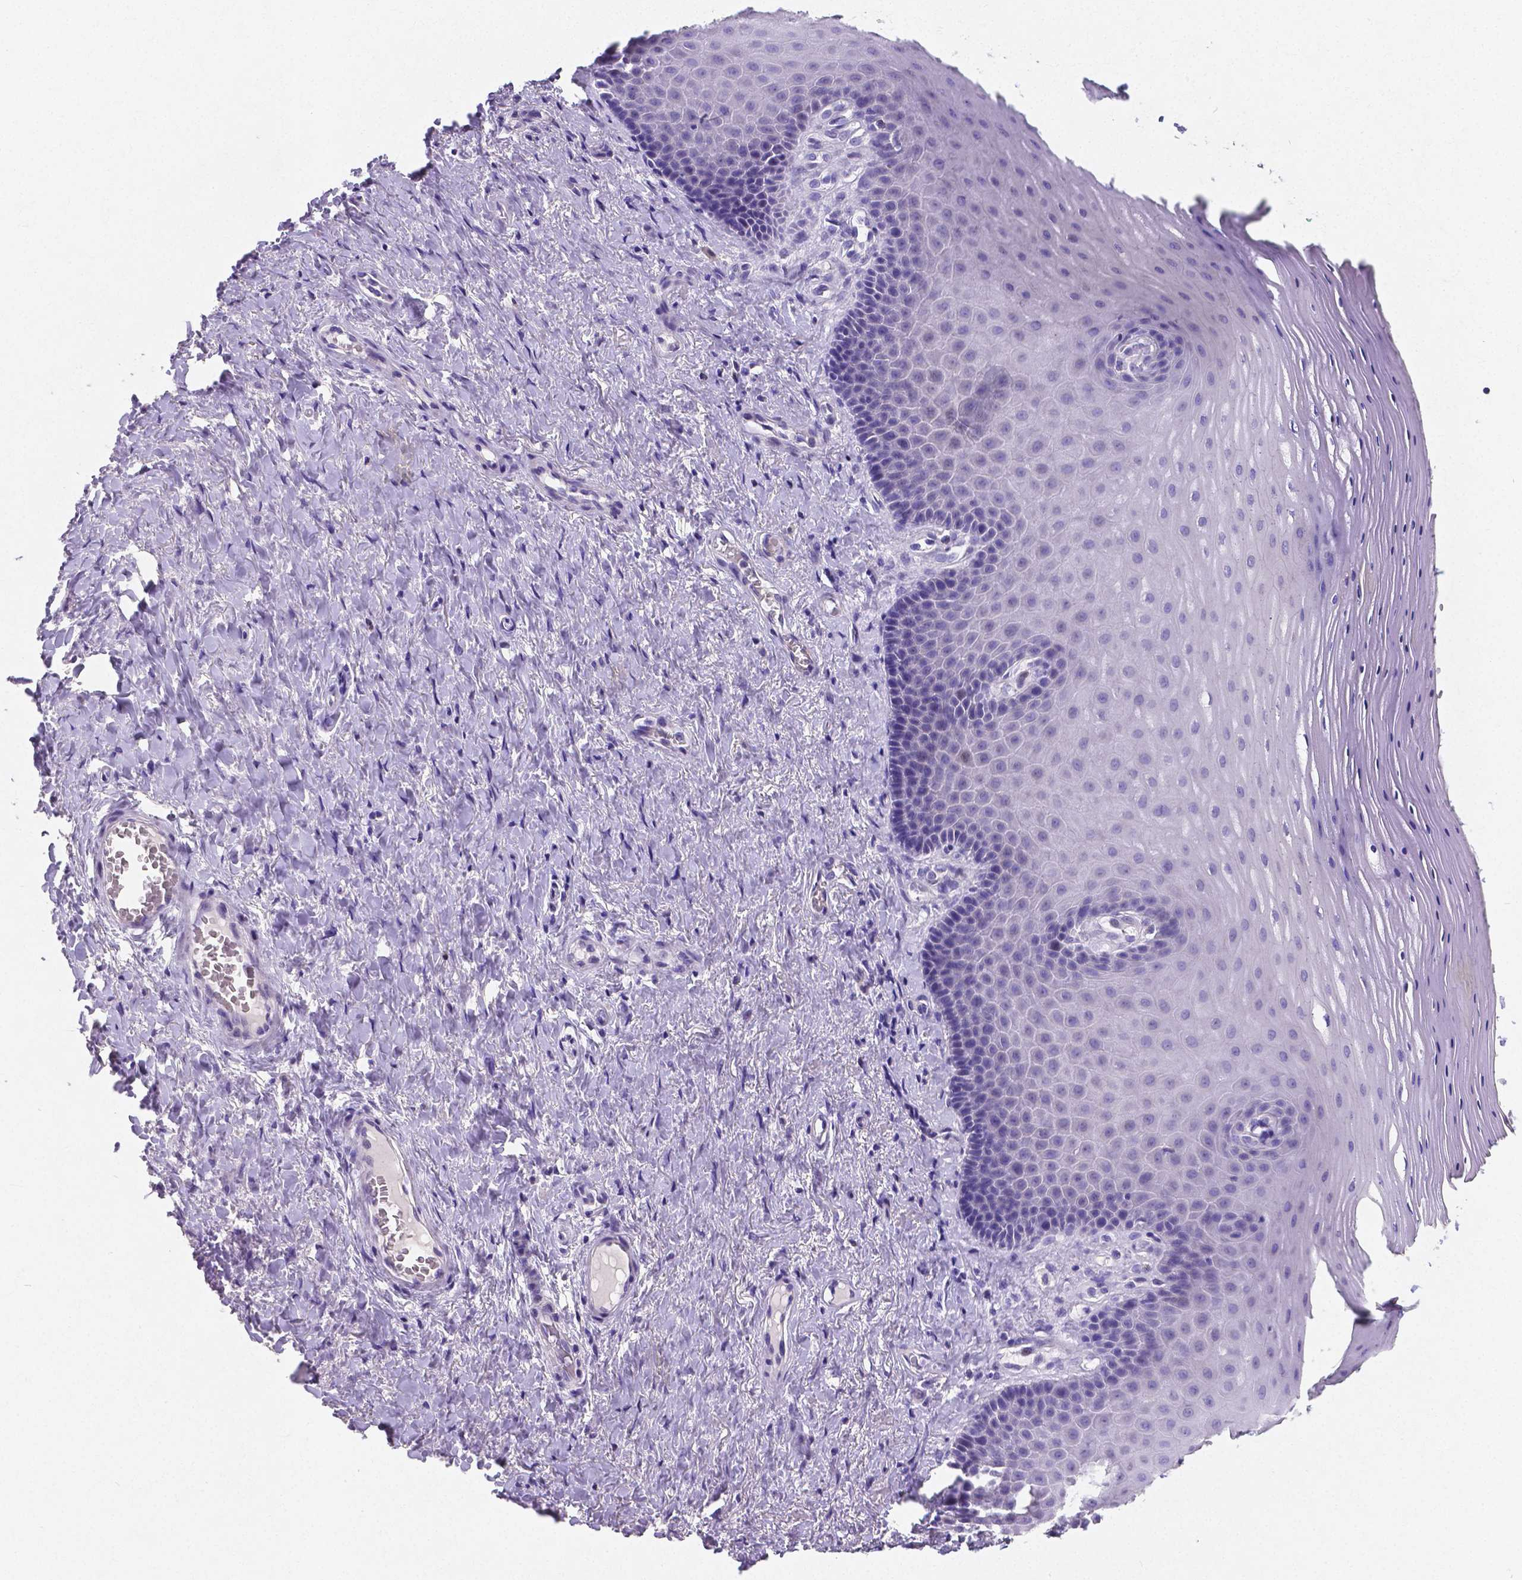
{"staining": {"intensity": "negative", "quantity": "none", "location": "none"}, "tissue": "vagina", "cell_type": "Squamous epithelial cells", "image_type": "normal", "snomed": [{"axis": "morphology", "description": "Normal tissue, NOS"}, {"axis": "topography", "description": "Vagina"}], "caption": "DAB (3,3'-diaminobenzidine) immunohistochemical staining of benign human vagina shows no significant staining in squamous epithelial cells.", "gene": "SATB2", "patient": {"sex": "female", "age": 83}}